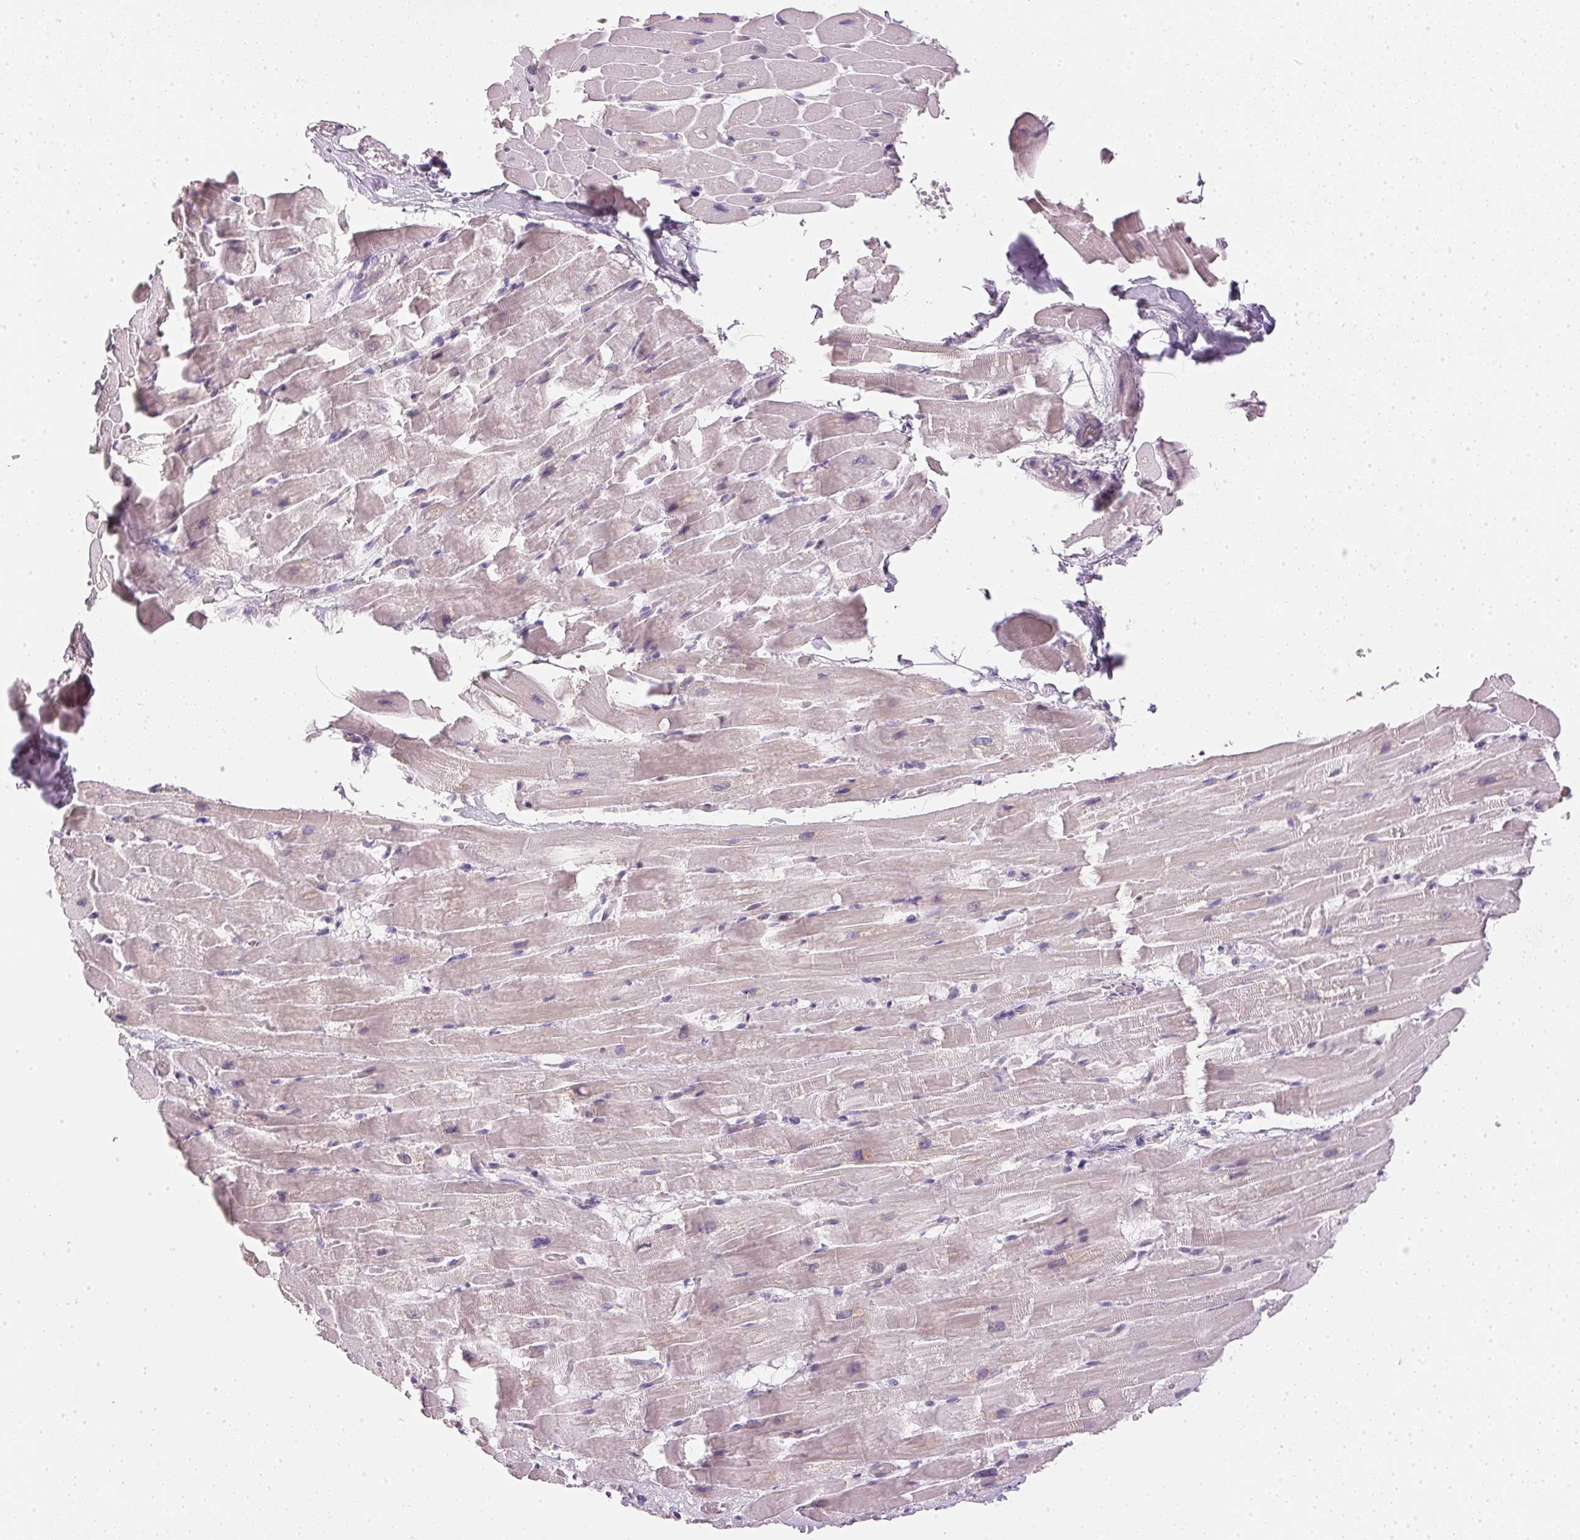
{"staining": {"intensity": "weak", "quantity": "25%-75%", "location": "cytoplasmic/membranous"}, "tissue": "heart muscle", "cell_type": "Cardiomyocytes", "image_type": "normal", "snomed": [{"axis": "morphology", "description": "Normal tissue, NOS"}, {"axis": "topography", "description": "Heart"}], "caption": "Immunohistochemistry (DAB (3,3'-diaminobenzidine)) staining of normal heart muscle exhibits weak cytoplasmic/membranous protein staining in approximately 25%-75% of cardiomyocytes.", "gene": "IGFBP1", "patient": {"sex": "male", "age": 37}}